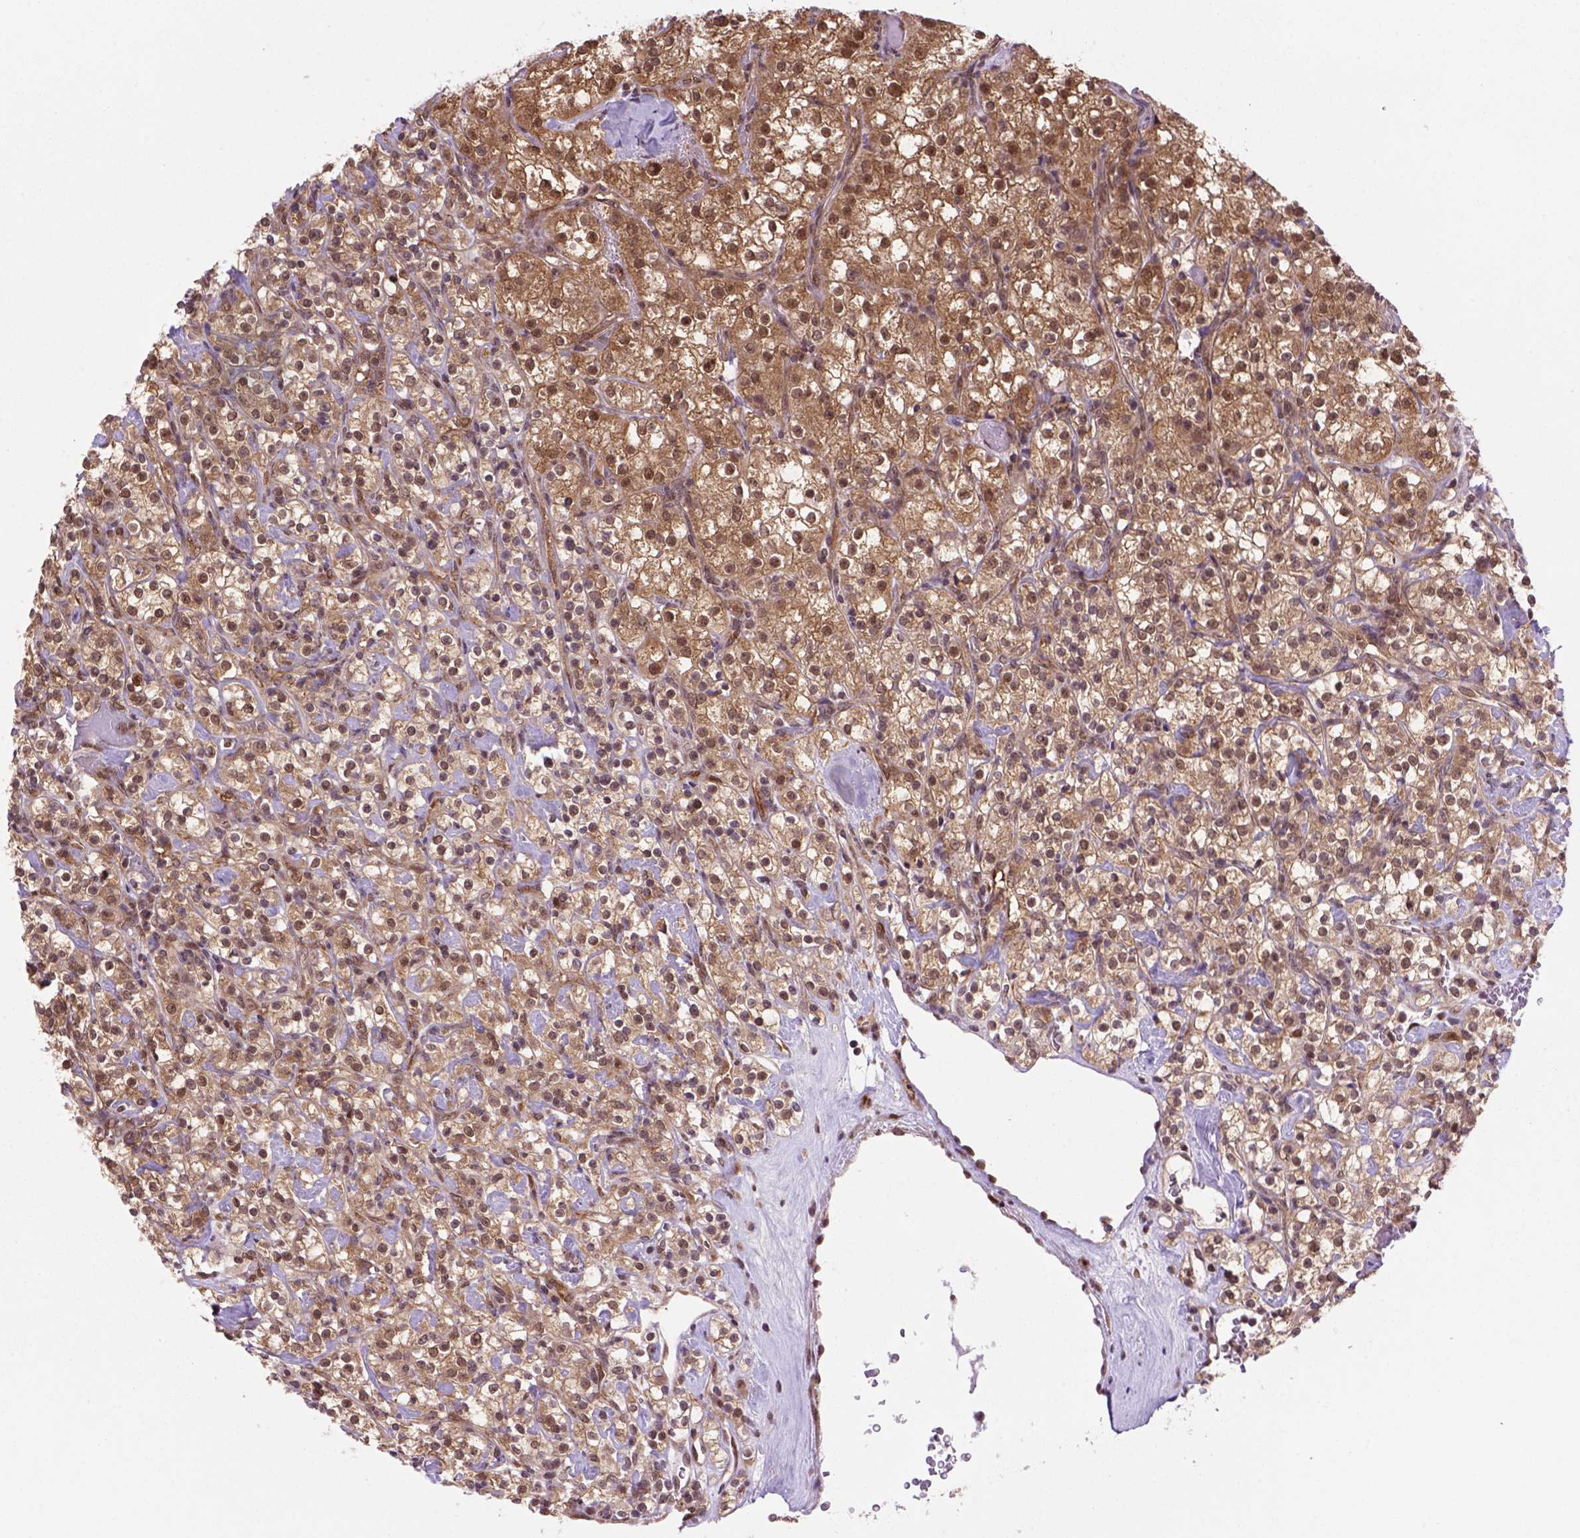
{"staining": {"intensity": "strong", "quantity": ">75%", "location": "cytoplasmic/membranous,nuclear"}, "tissue": "renal cancer", "cell_type": "Tumor cells", "image_type": "cancer", "snomed": [{"axis": "morphology", "description": "Adenocarcinoma, NOS"}, {"axis": "topography", "description": "Kidney"}], "caption": "Immunohistochemical staining of human renal adenocarcinoma reveals high levels of strong cytoplasmic/membranous and nuclear staining in about >75% of tumor cells.", "gene": "PSMC2", "patient": {"sex": "male", "age": 77}}